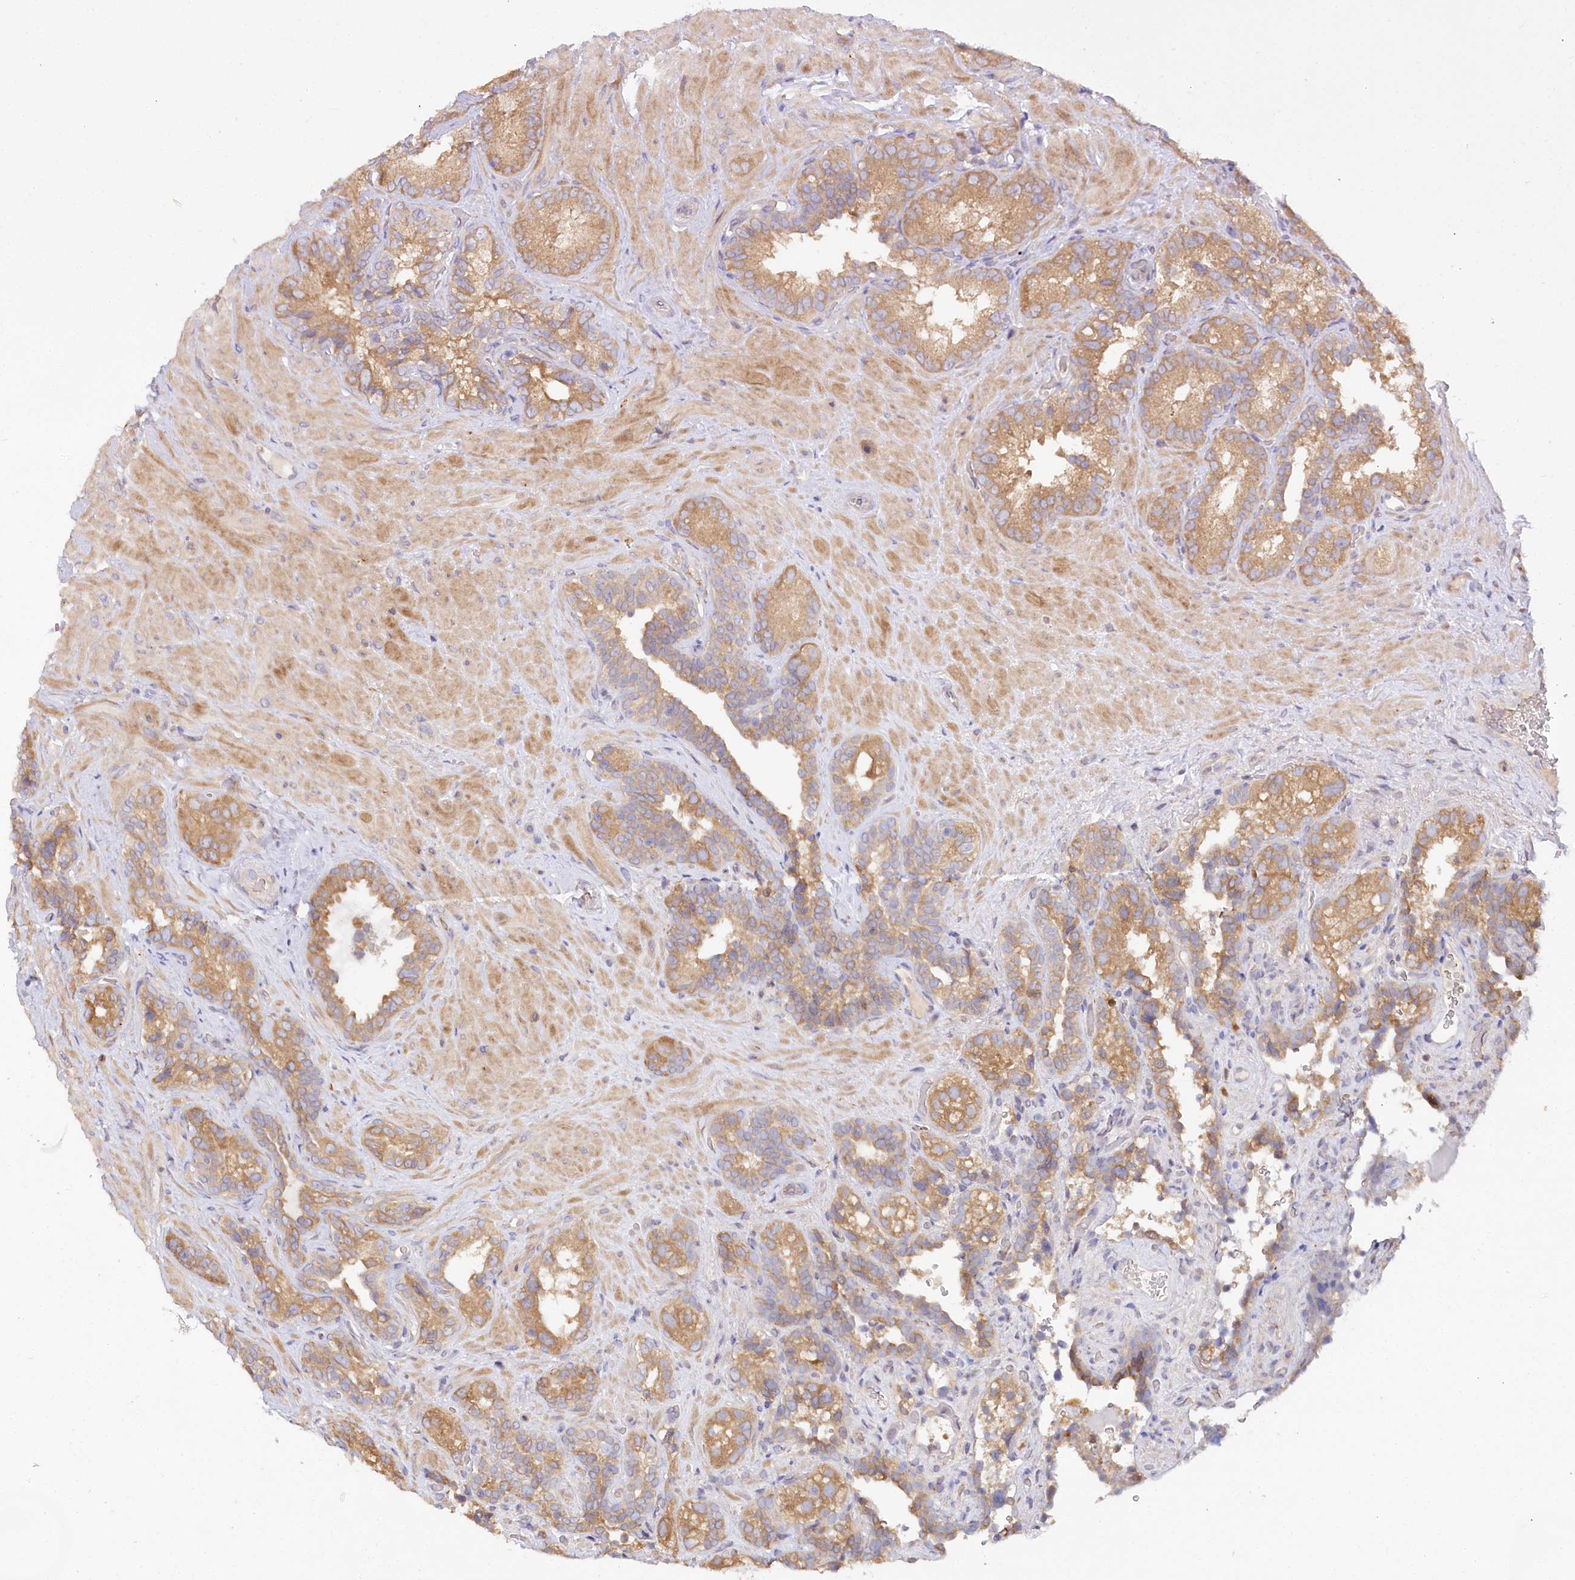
{"staining": {"intensity": "moderate", "quantity": ">75%", "location": "cytoplasmic/membranous"}, "tissue": "seminal vesicle", "cell_type": "Glandular cells", "image_type": "normal", "snomed": [{"axis": "morphology", "description": "Normal tissue, NOS"}, {"axis": "topography", "description": "Seminal veicle"}, {"axis": "topography", "description": "Peripheral nerve tissue"}], "caption": "This is a histology image of IHC staining of unremarkable seminal vesicle, which shows moderate expression in the cytoplasmic/membranous of glandular cells.", "gene": "PAIP2", "patient": {"sex": "male", "age": 67}}